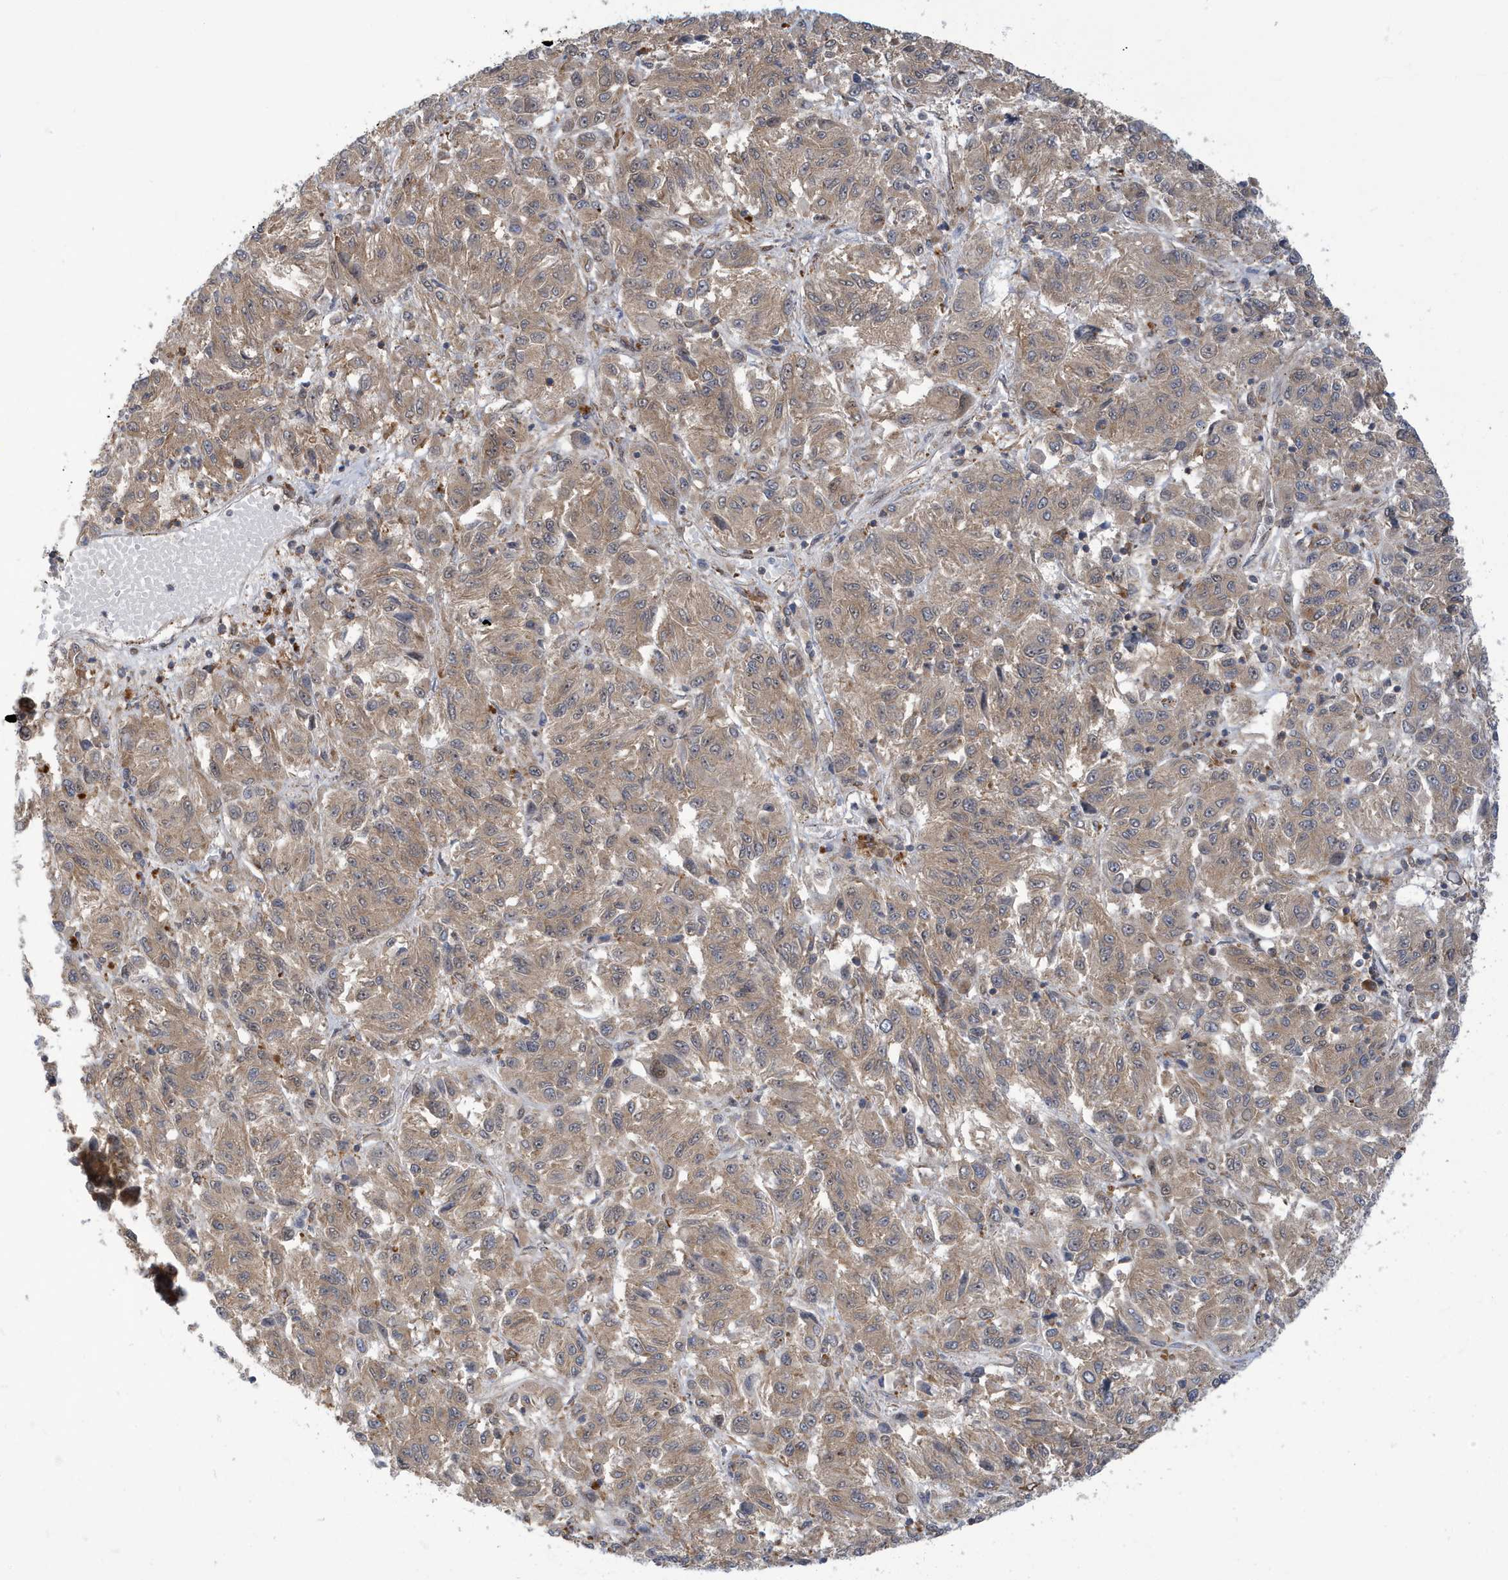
{"staining": {"intensity": "weak", "quantity": ">75%", "location": "cytoplasmic/membranous"}, "tissue": "melanoma", "cell_type": "Tumor cells", "image_type": "cancer", "snomed": [{"axis": "morphology", "description": "Malignant melanoma, Metastatic site"}, {"axis": "topography", "description": "Lung"}], "caption": "High-power microscopy captured an immunohistochemistry photomicrograph of melanoma, revealing weak cytoplasmic/membranous positivity in about >75% of tumor cells. The staining is performed using DAB brown chromogen to label protein expression. The nuclei are counter-stained blue using hematoxylin.", "gene": "ZNF507", "patient": {"sex": "male", "age": 64}}